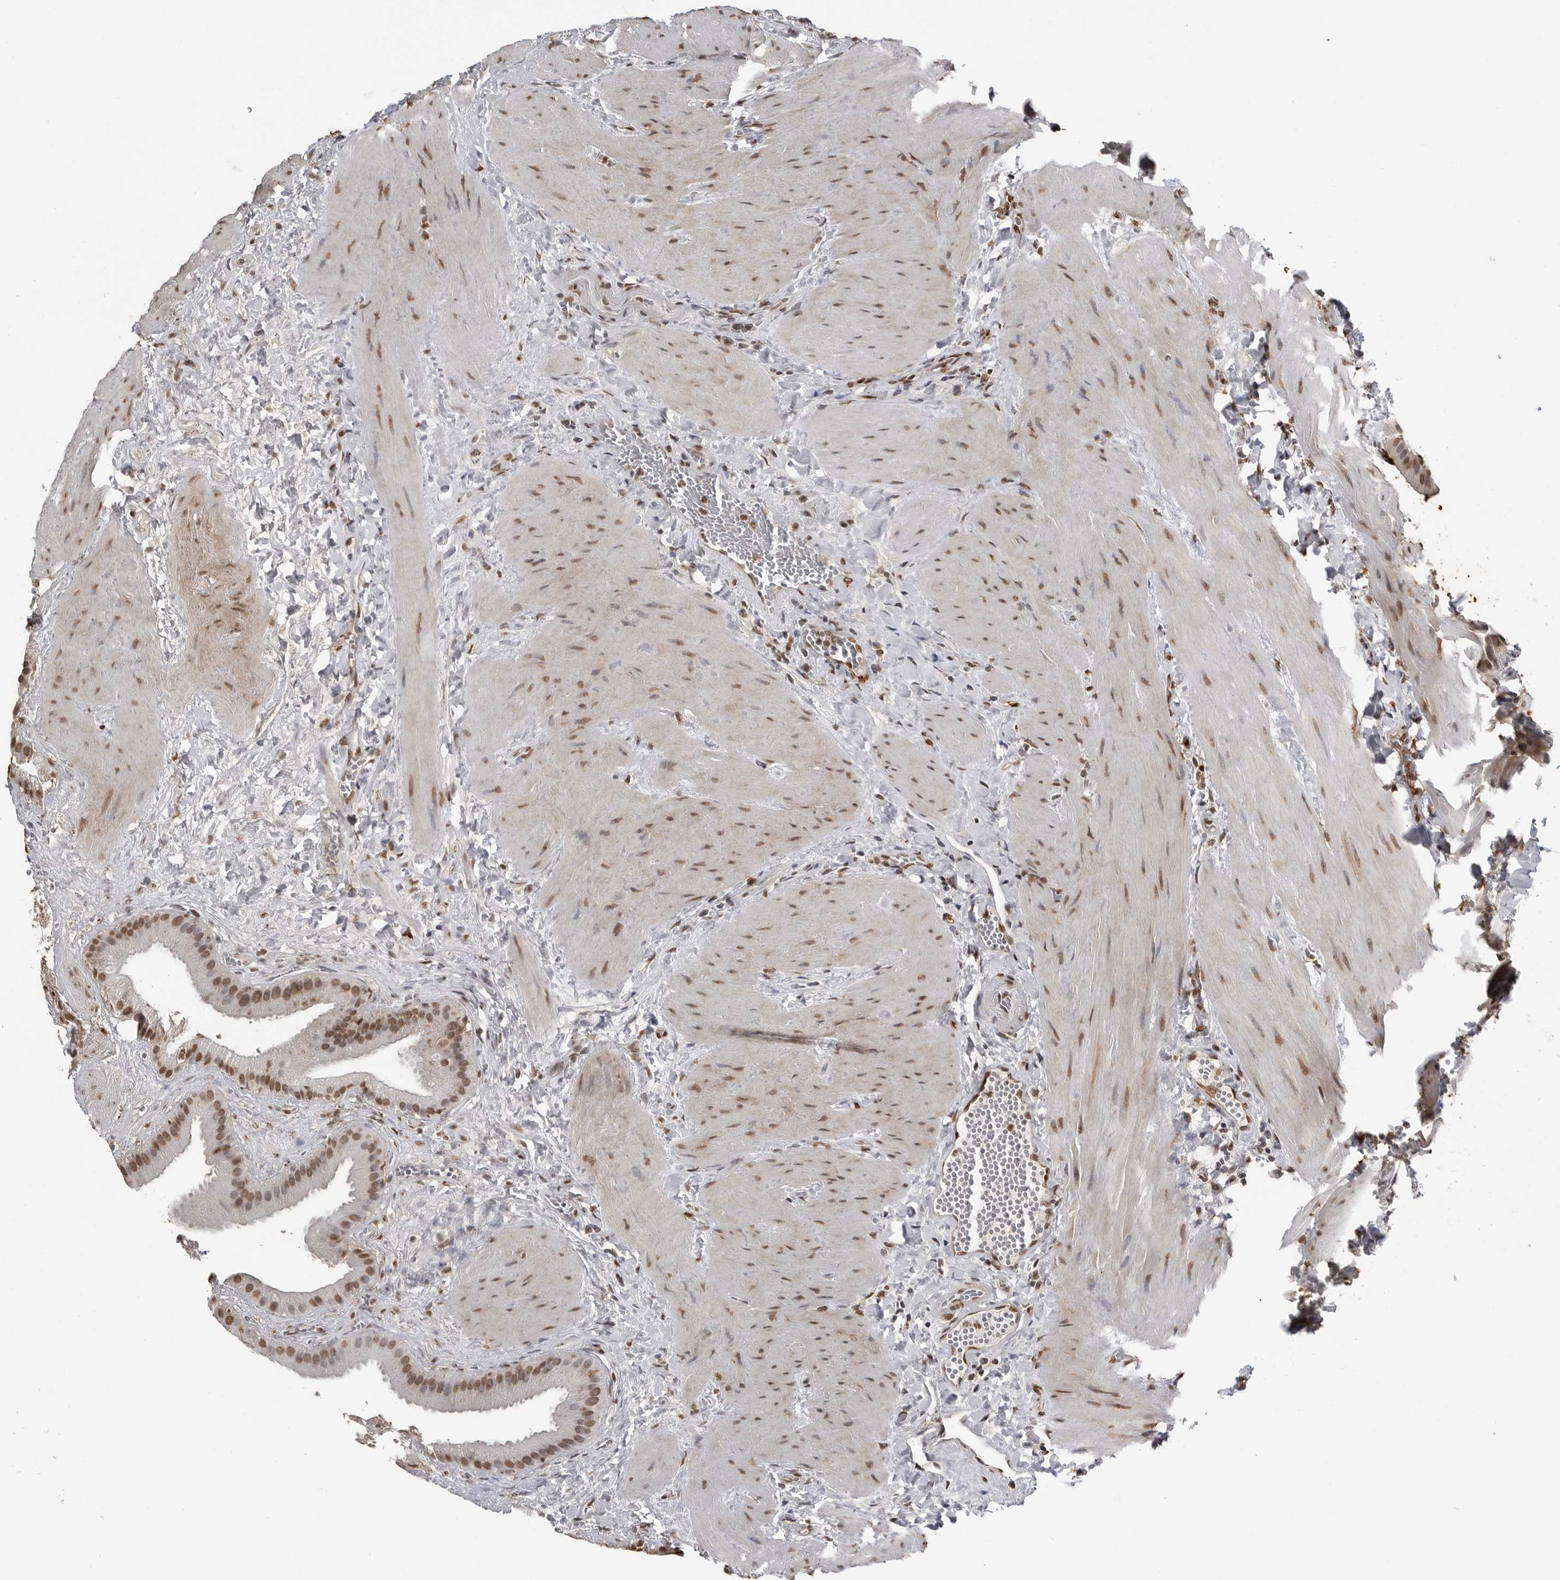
{"staining": {"intensity": "moderate", "quantity": ">75%", "location": "nuclear"}, "tissue": "gallbladder", "cell_type": "Glandular cells", "image_type": "normal", "snomed": [{"axis": "morphology", "description": "Normal tissue, NOS"}, {"axis": "topography", "description": "Gallbladder"}], "caption": "A high-resolution micrograph shows immunohistochemistry staining of benign gallbladder, which shows moderate nuclear expression in approximately >75% of glandular cells.", "gene": "SMAD2", "patient": {"sex": "male", "age": 55}}